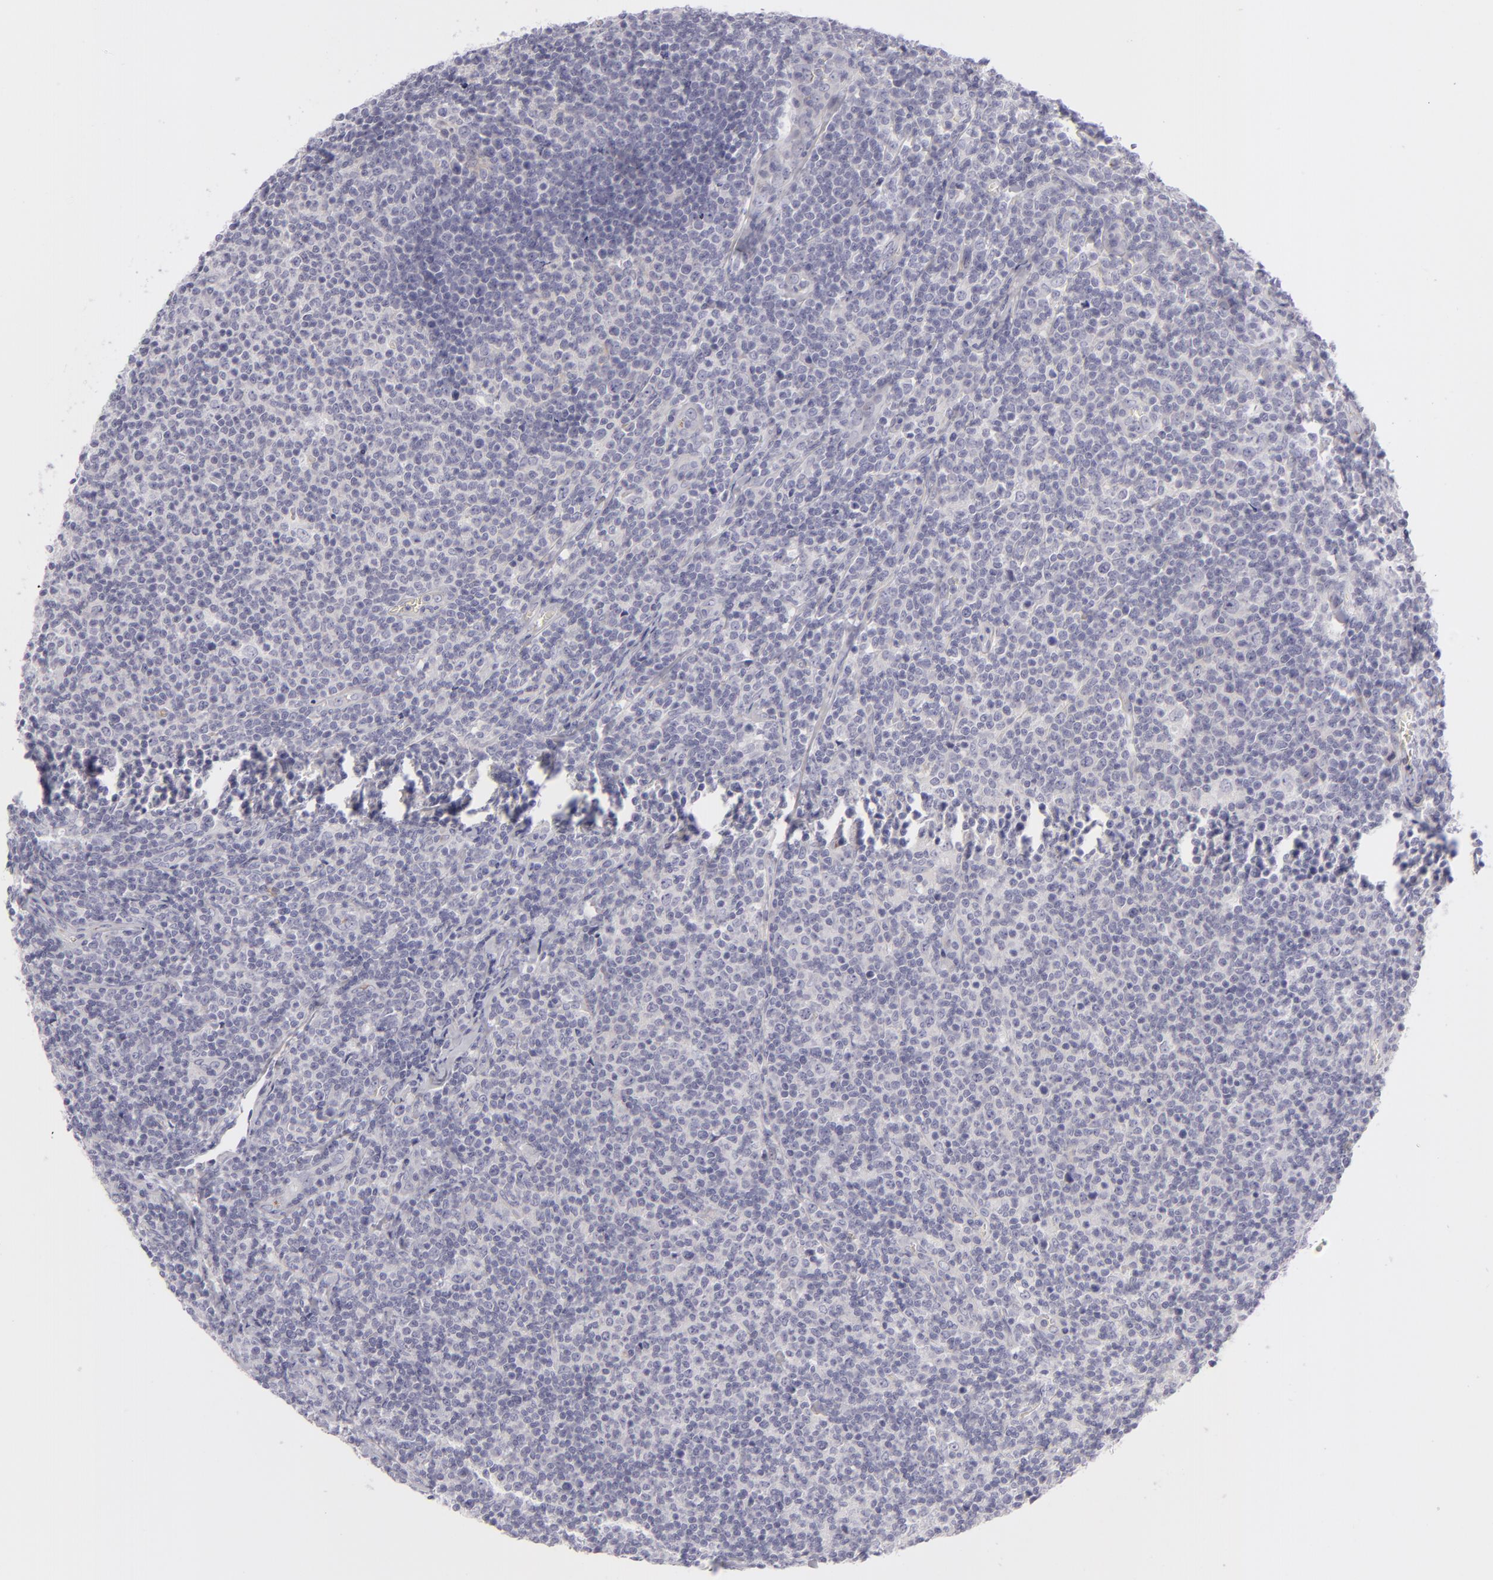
{"staining": {"intensity": "negative", "quantity": "none", "location": "none"}, "tissue": "lymphoma", "cell_type": "Tumor cells", "image_type": "cancer", "snomed": [{"axis": "morphology", "description": "Malignant lymphoma, non-Hodgkin's type, Low grade"}, {"axis": "topography", "description": "Lymph node"}], "caption": "Low-grade malignant lymphoma, non-Hodgkin's type stained for a protein using immunohistochemistry (IHC) reveals no positivity tumor cells.", "gene": "DLG4", "patient": {"sex": "male", "age": 74}}